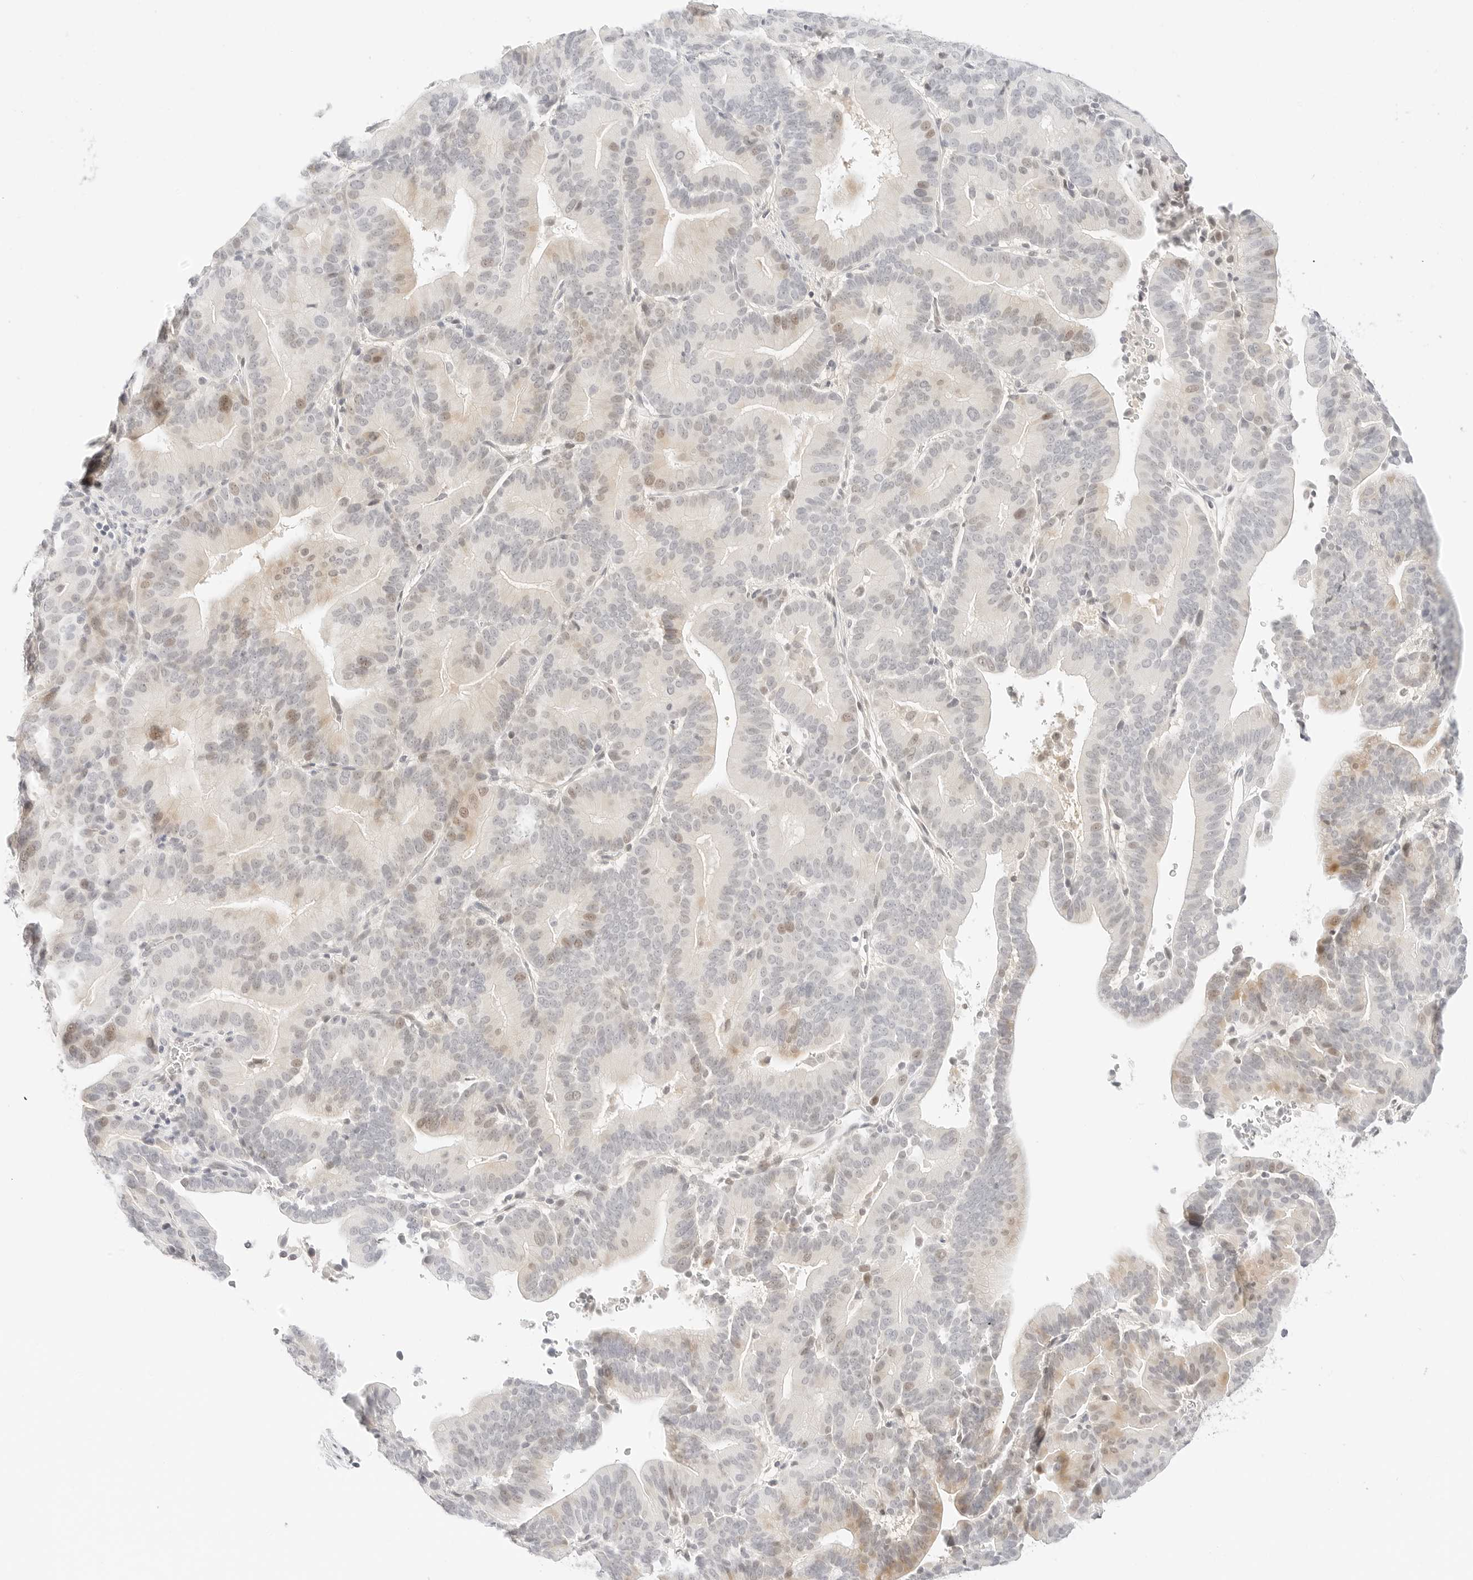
{"staining": {"intensity": "weak", "quantity": "<25%", "location": "nuclear"}, "tissue": "liver cancer", "cell_type": "Tumor cells", "image_type": "cancer", "snomed": [{"axis": "morphology", "description": "Cholangiocarcinoma"}, {"axis": "topography", "description": "Liver"}], "caption": "IHC histopathology image of liver cancer (cholangiocarcinoma) stained for a protein (brown), which exhibits no staining in tumor cells. Brightfield microscopy of immunohistochemistry (IHC) stained with DAB (3,3'-diaminobenzidine) (brown) and hematoxylin (blue), captured at high magnification.", "gene": "XKR4", "patient": {"sex": "female", "age": 75}}